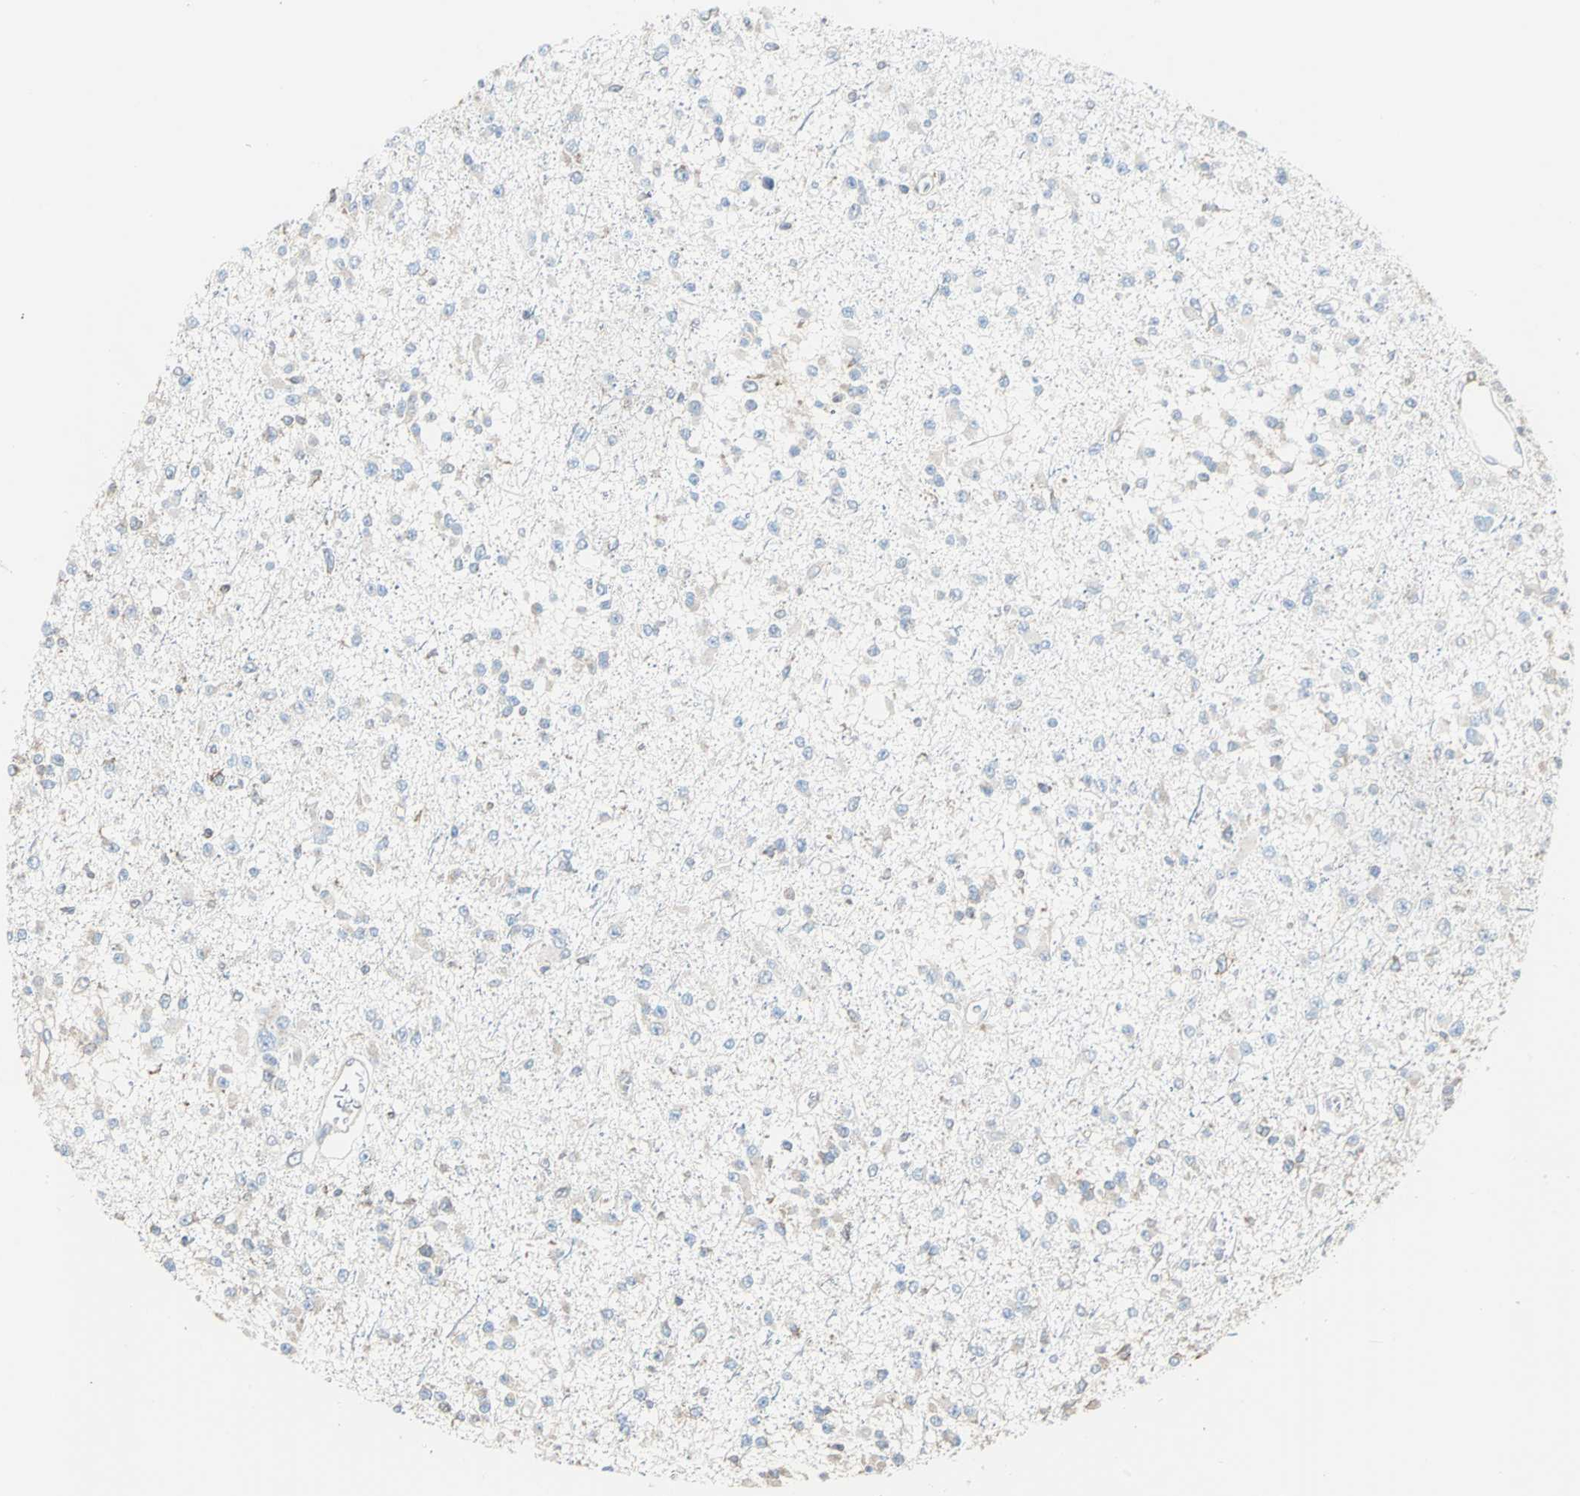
{"staining": {"intensity": "negative", "quantity": "none", "location": "none"}, "tissue": "glioma", "cell_type": "Tumor cells", "image_type": "cancer", "snomed": [{"axis": "morphology", "description": "Glioma, malignant, Low grade"}, {"axis": "topography", "description": "Brain"}], "caption": "Immunohistochemical staining of human malignant glioma (low-grade) shows no significant staining in tumor cells.", "gene": "RELA", "patient": {"sex": "female", "age": 22}}